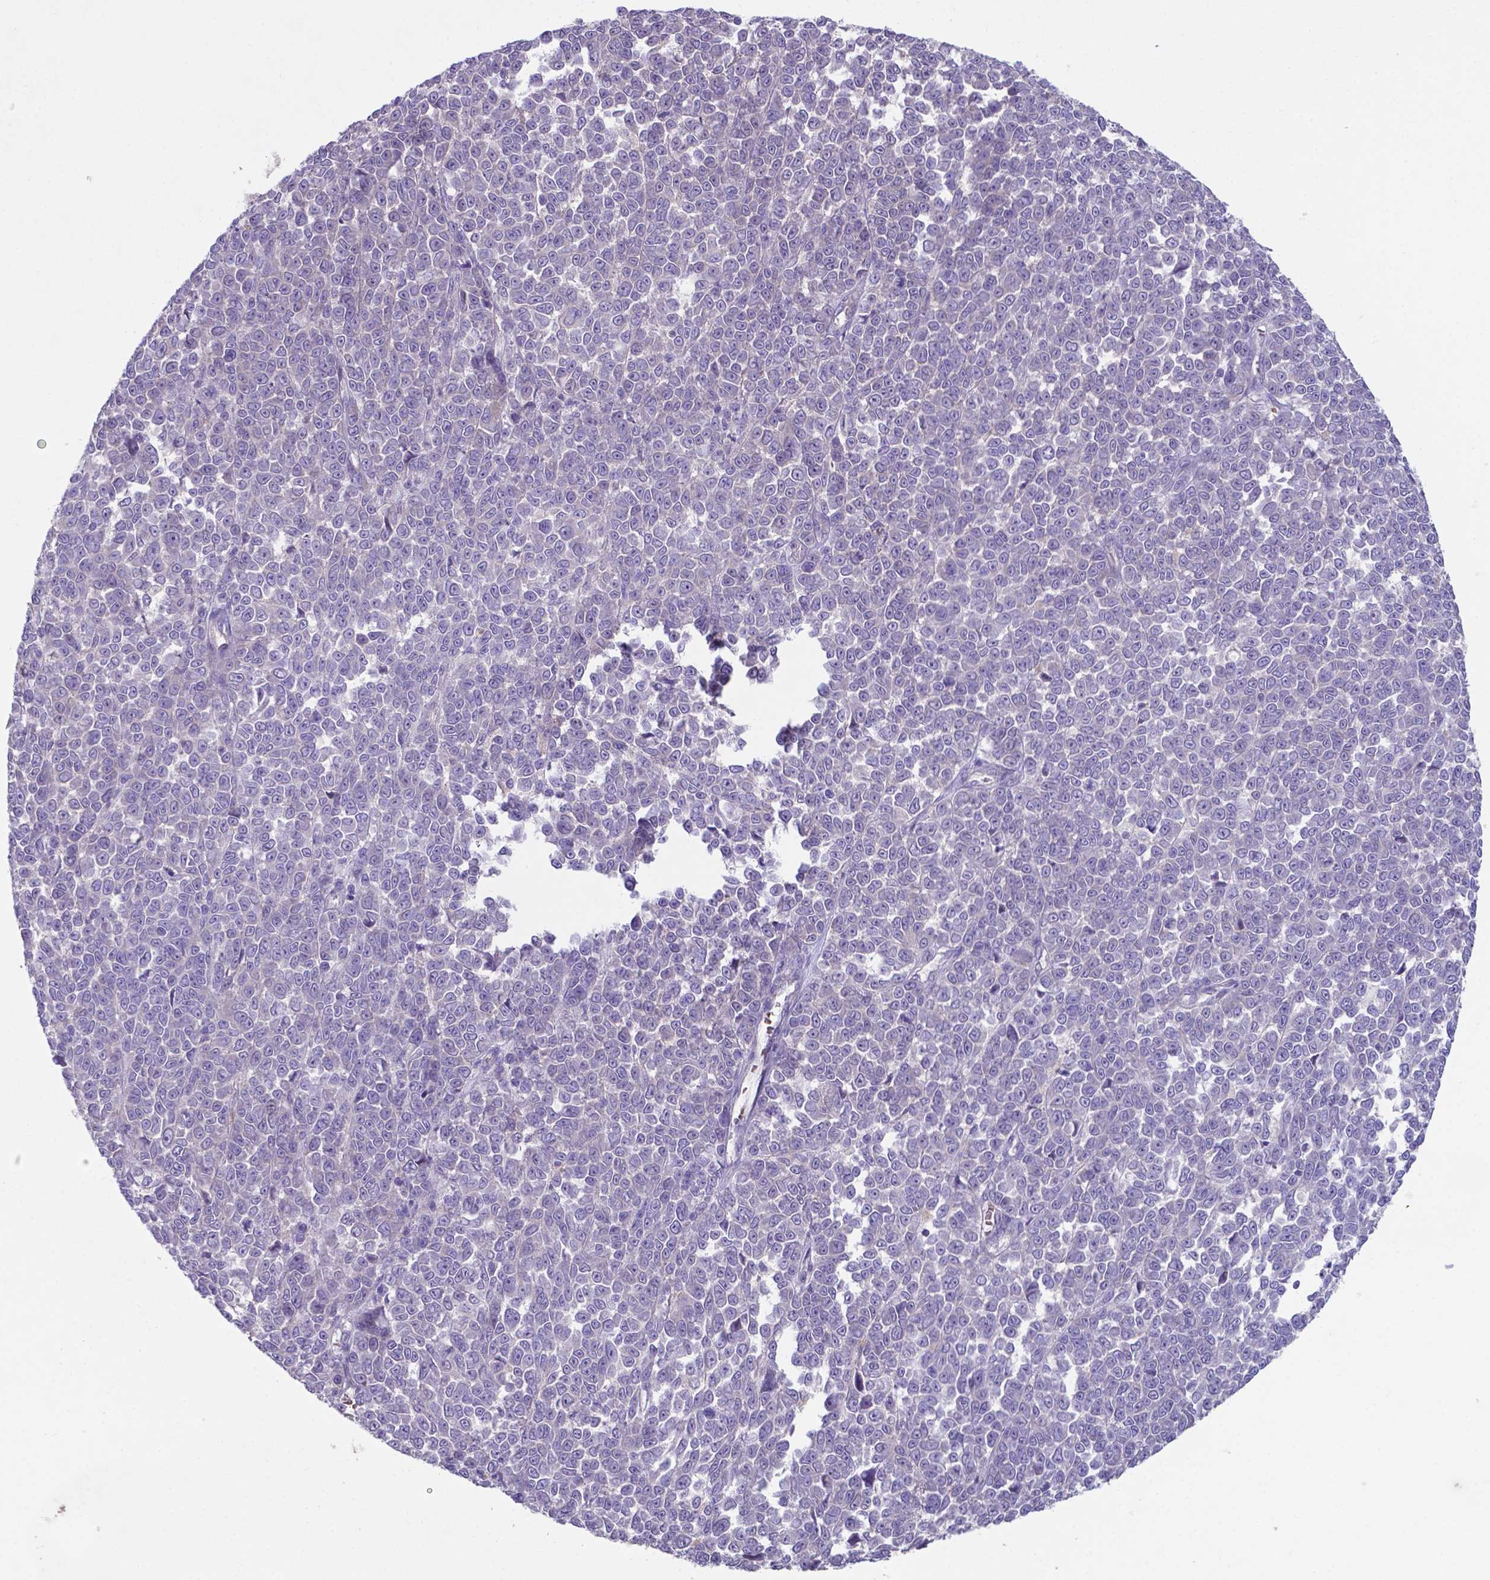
{"staining": {"intensity": "negative", "quantity": "none", "location": "none"}, "tissue": "melanoma", "cell_type": "Tumor cells", "image_type": "cancer", "snomed": [{"axis": "morphology", "description": "Malignant melanoma, NOS"}, {"axis": "topography", "description": "Skin"}], "caption": "Tumor cells show no significant positivity in malignant melanoma.", "gene": "TYRO3", "patient": {"sex": "female", "age": 95}}